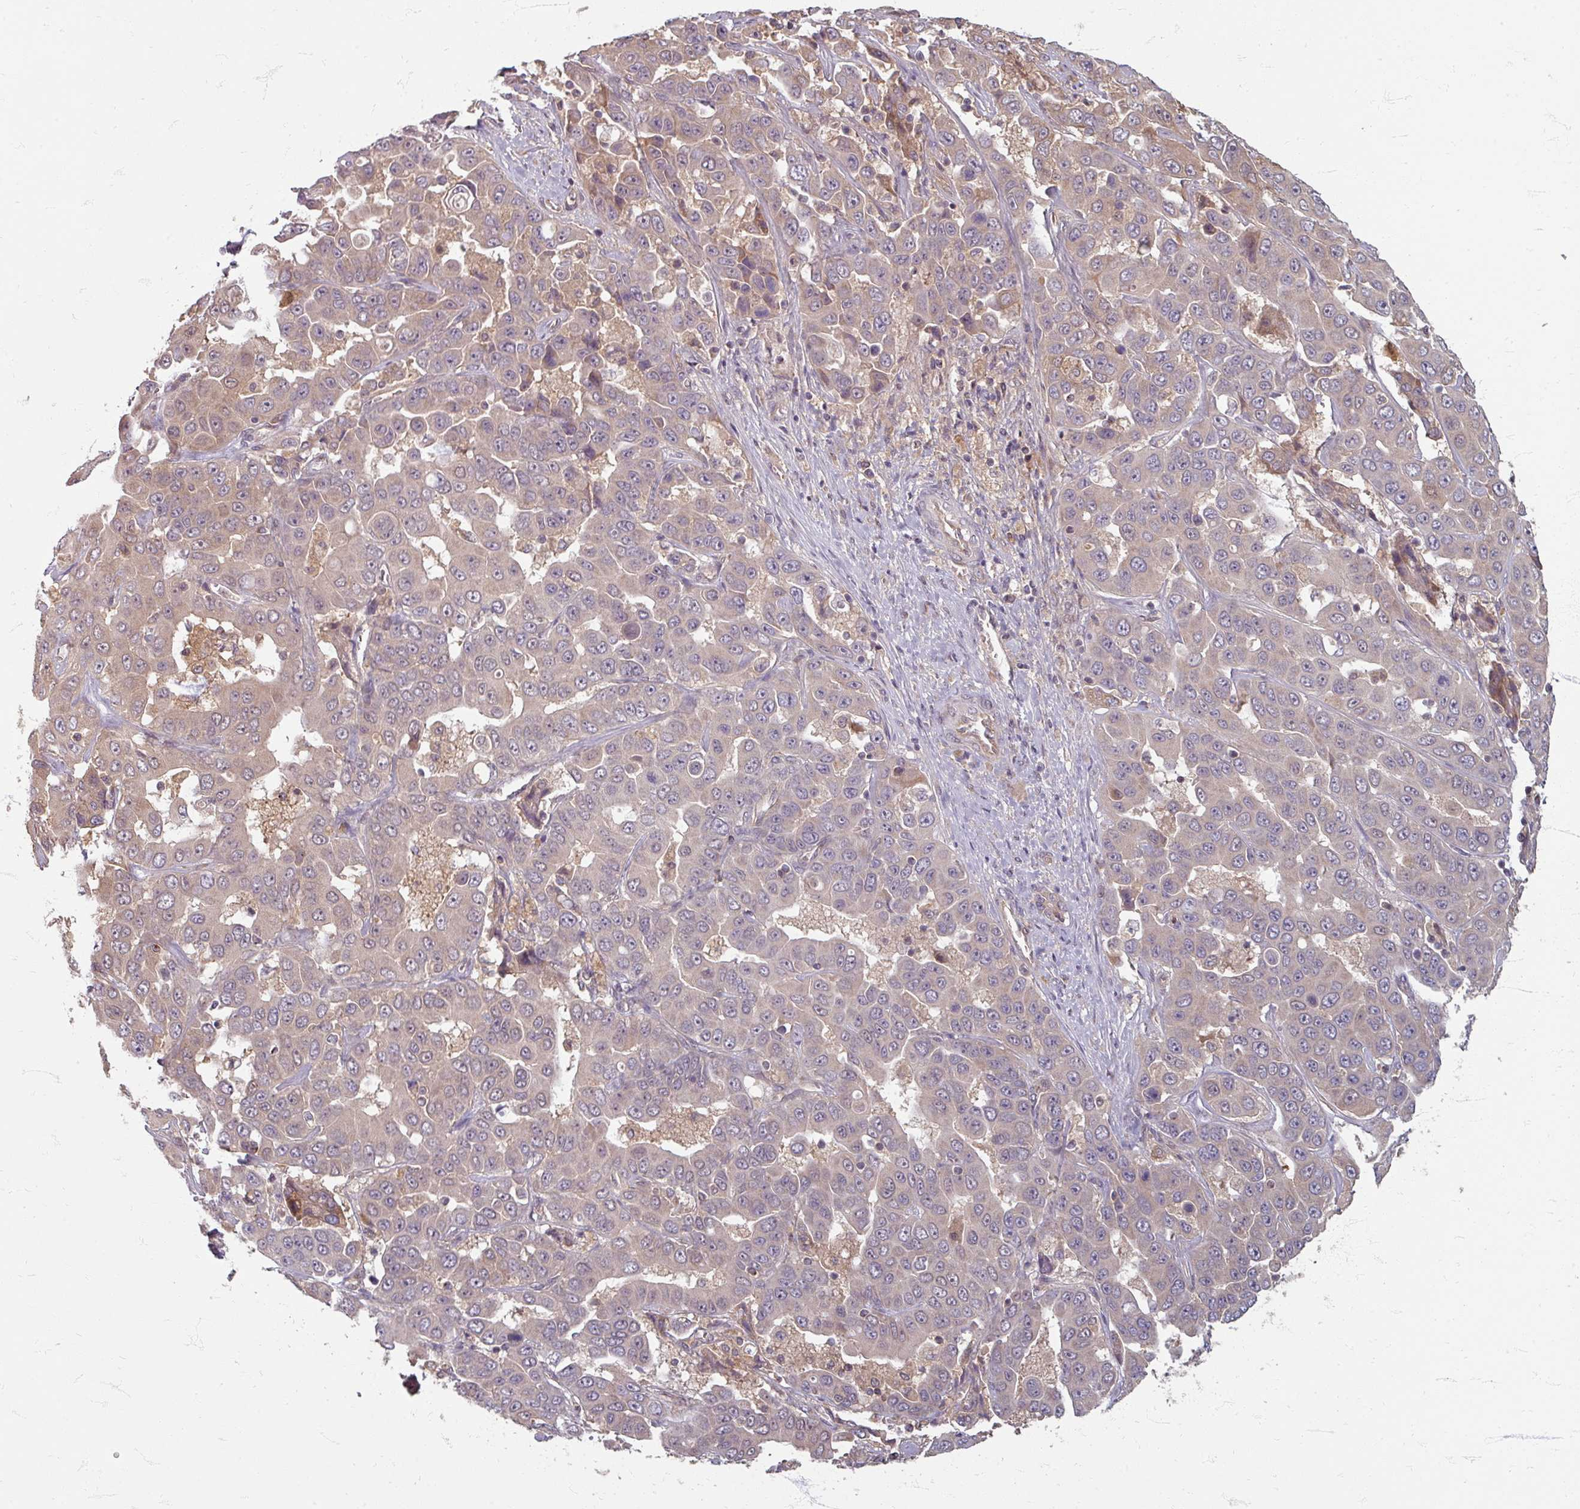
{"staining": {"intensity": "weak", "quantity": "<25%", "location": "cytoplasmic/membranous"}, "tissue": "liver cancer", "cell_type": "Tumor cells", "image_type": "cancer", "snomed": [{"axis": "morphology", "description": "Cholangiocarcinoma"}, {"axis": "topography", "description": "Liver"}], "caption": "The immunohistochemistry image has no significant positivity in tumor cells of liver cancer tissue. Brightfield microscopy of immunohistochemistry (IHC) stained with DAB (3,3'-diaminobenzidine) (brown) and hematoxylin (blue), captured at high magnification.", "gene": "STAM", "patient": {"sex": "female", "age": 52}}